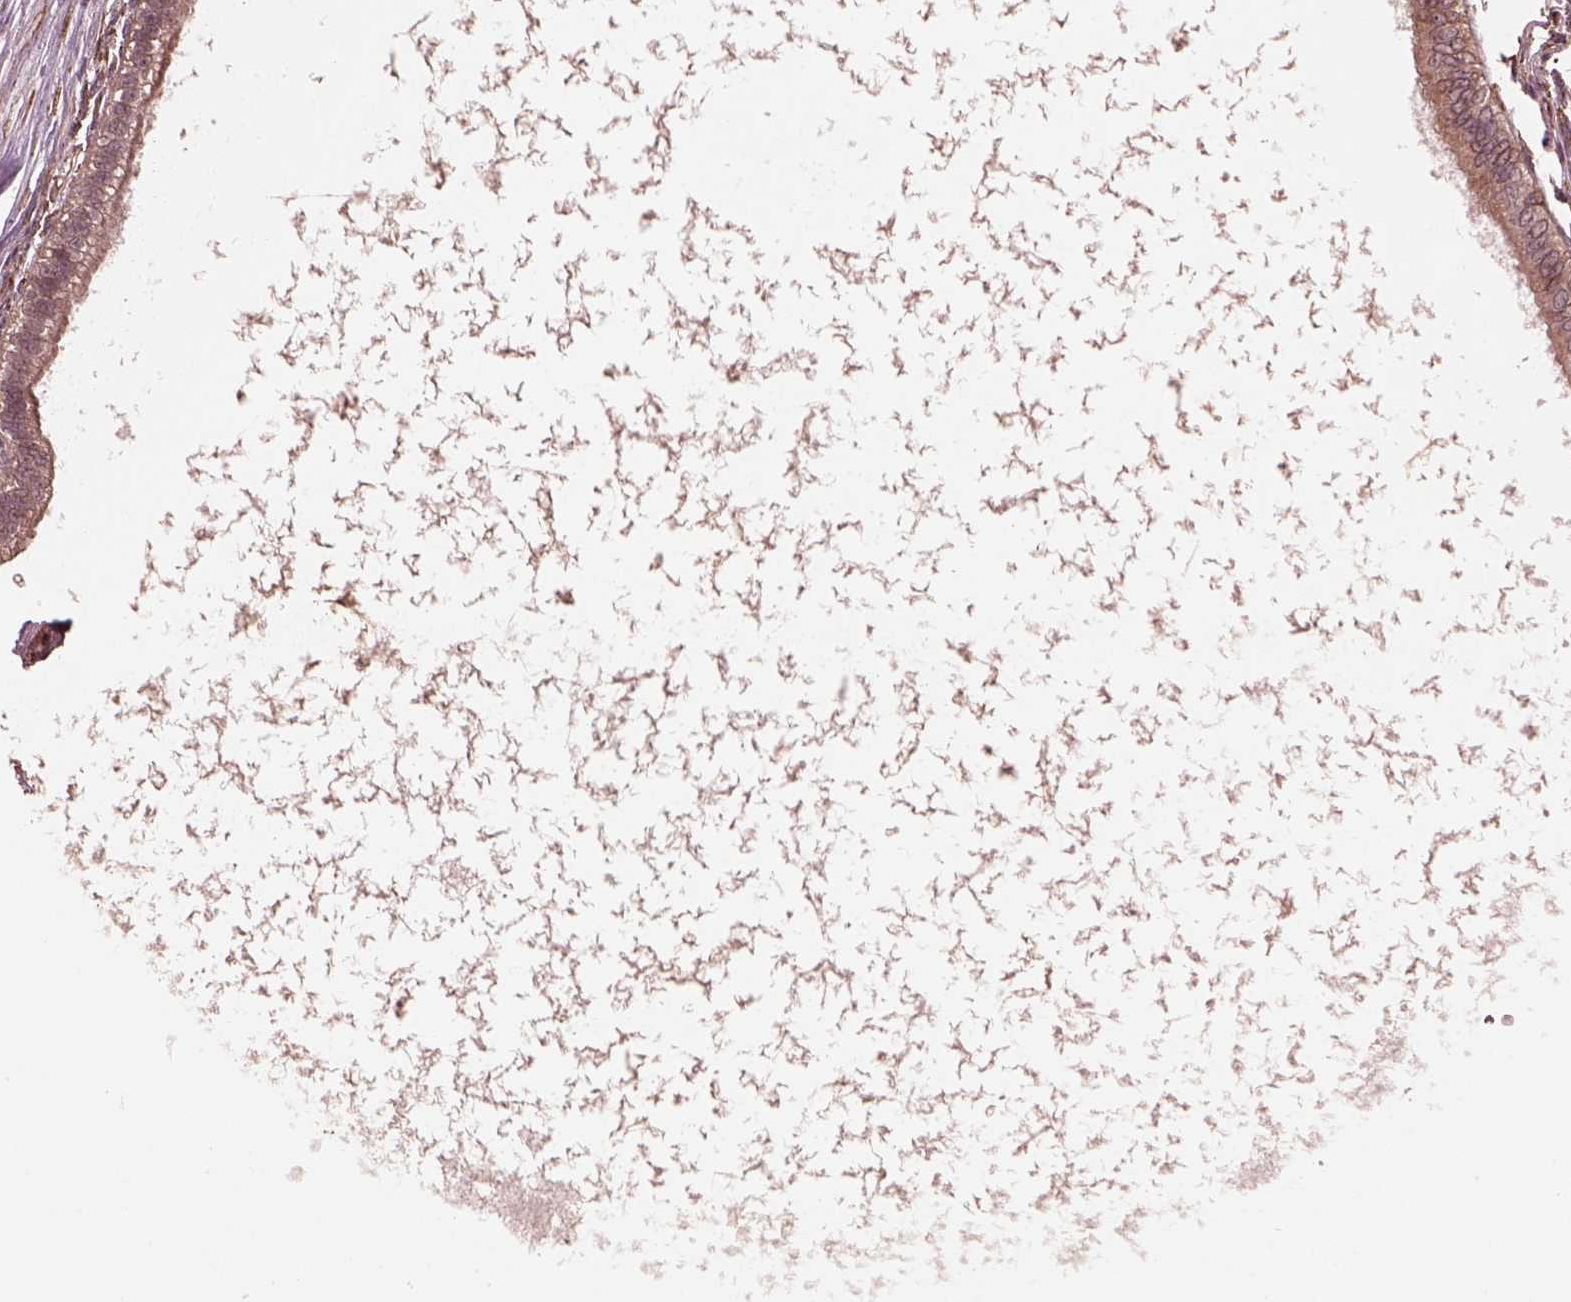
{"staining": {"intensity": "weak", "quantity": ">75%", "location": "cytoplasmic/membranous"}, "tissue": "testis cancer", "cell_type": "Tumor cells", "image_type": "cancer", "snomed": [{"axis": "morphology", "description": "Carcinoma, Embryonal, NOS"}, {"axis": "topography", "description": "Testis"}], "caption": "This is a micrograph of immunohistochemistry (IHC) staining of testis cancer (embryonal carcinoma), which shows weak expression in the cytoplasmic/membranous of tumor cells.", "gene": "ZNF292", "patient": {"sex": "male", "age": 37}}